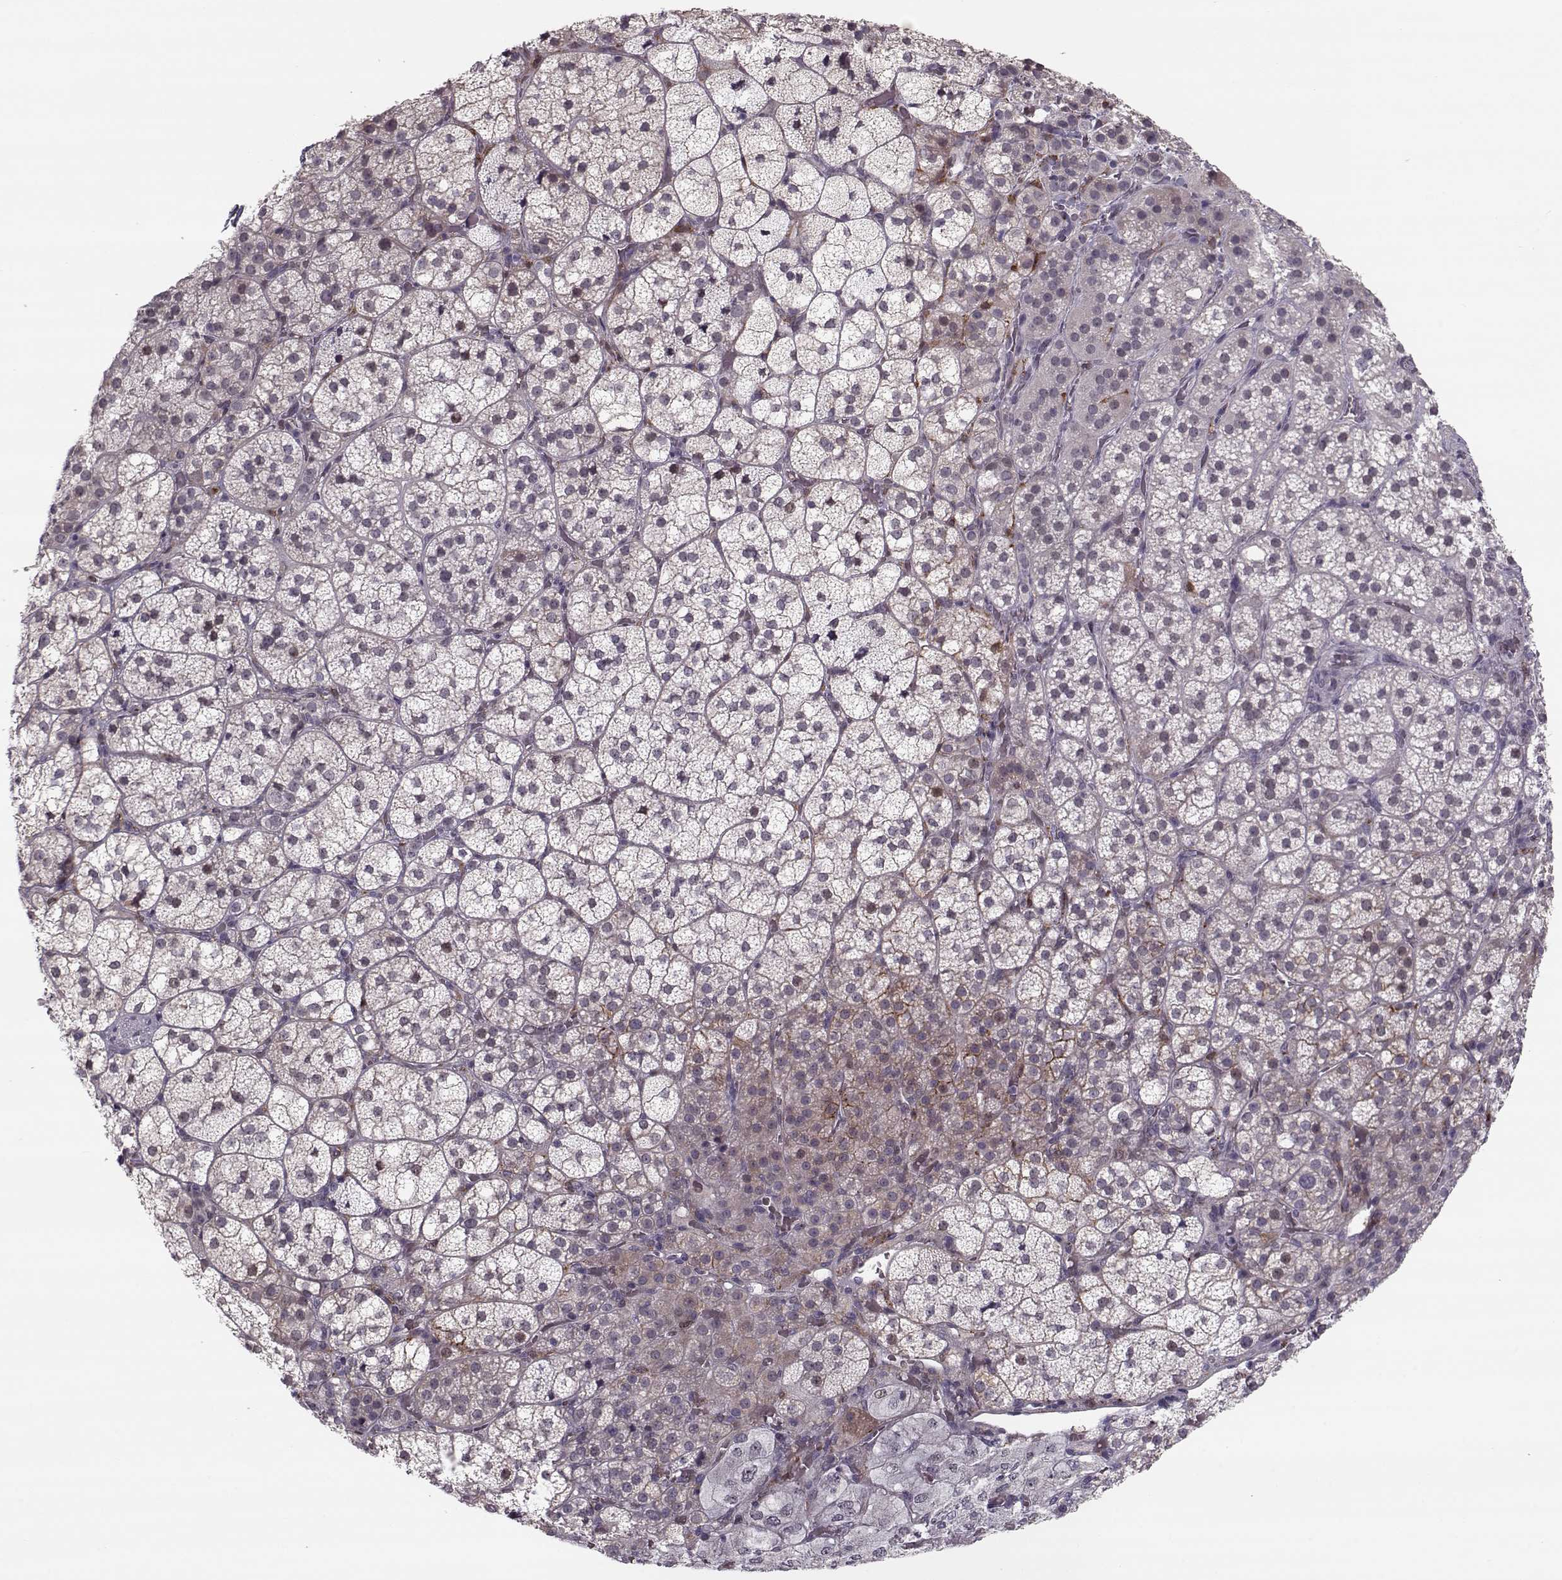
{"staining": {"intensity": "moderate", "quantity": "<25%", "location": "cytoplasmic/membranous"}, "tissue": "adrenal gland", "cell_type": "Glandular cells", "image_type": "normal", "snomed": [{"axis": "morphology", "description": "Normal tissue, NOS"}, {"axis": "topography", "description": "Adrenal gland"}], "caption": "This image reveals IHC staining of normal adrenal gland, with low moderate cytoplasmic/membranous expression in about <25% of glandular cells.", "gene": "DNAI3", "patient": {"sex": "female", "age": 60}}